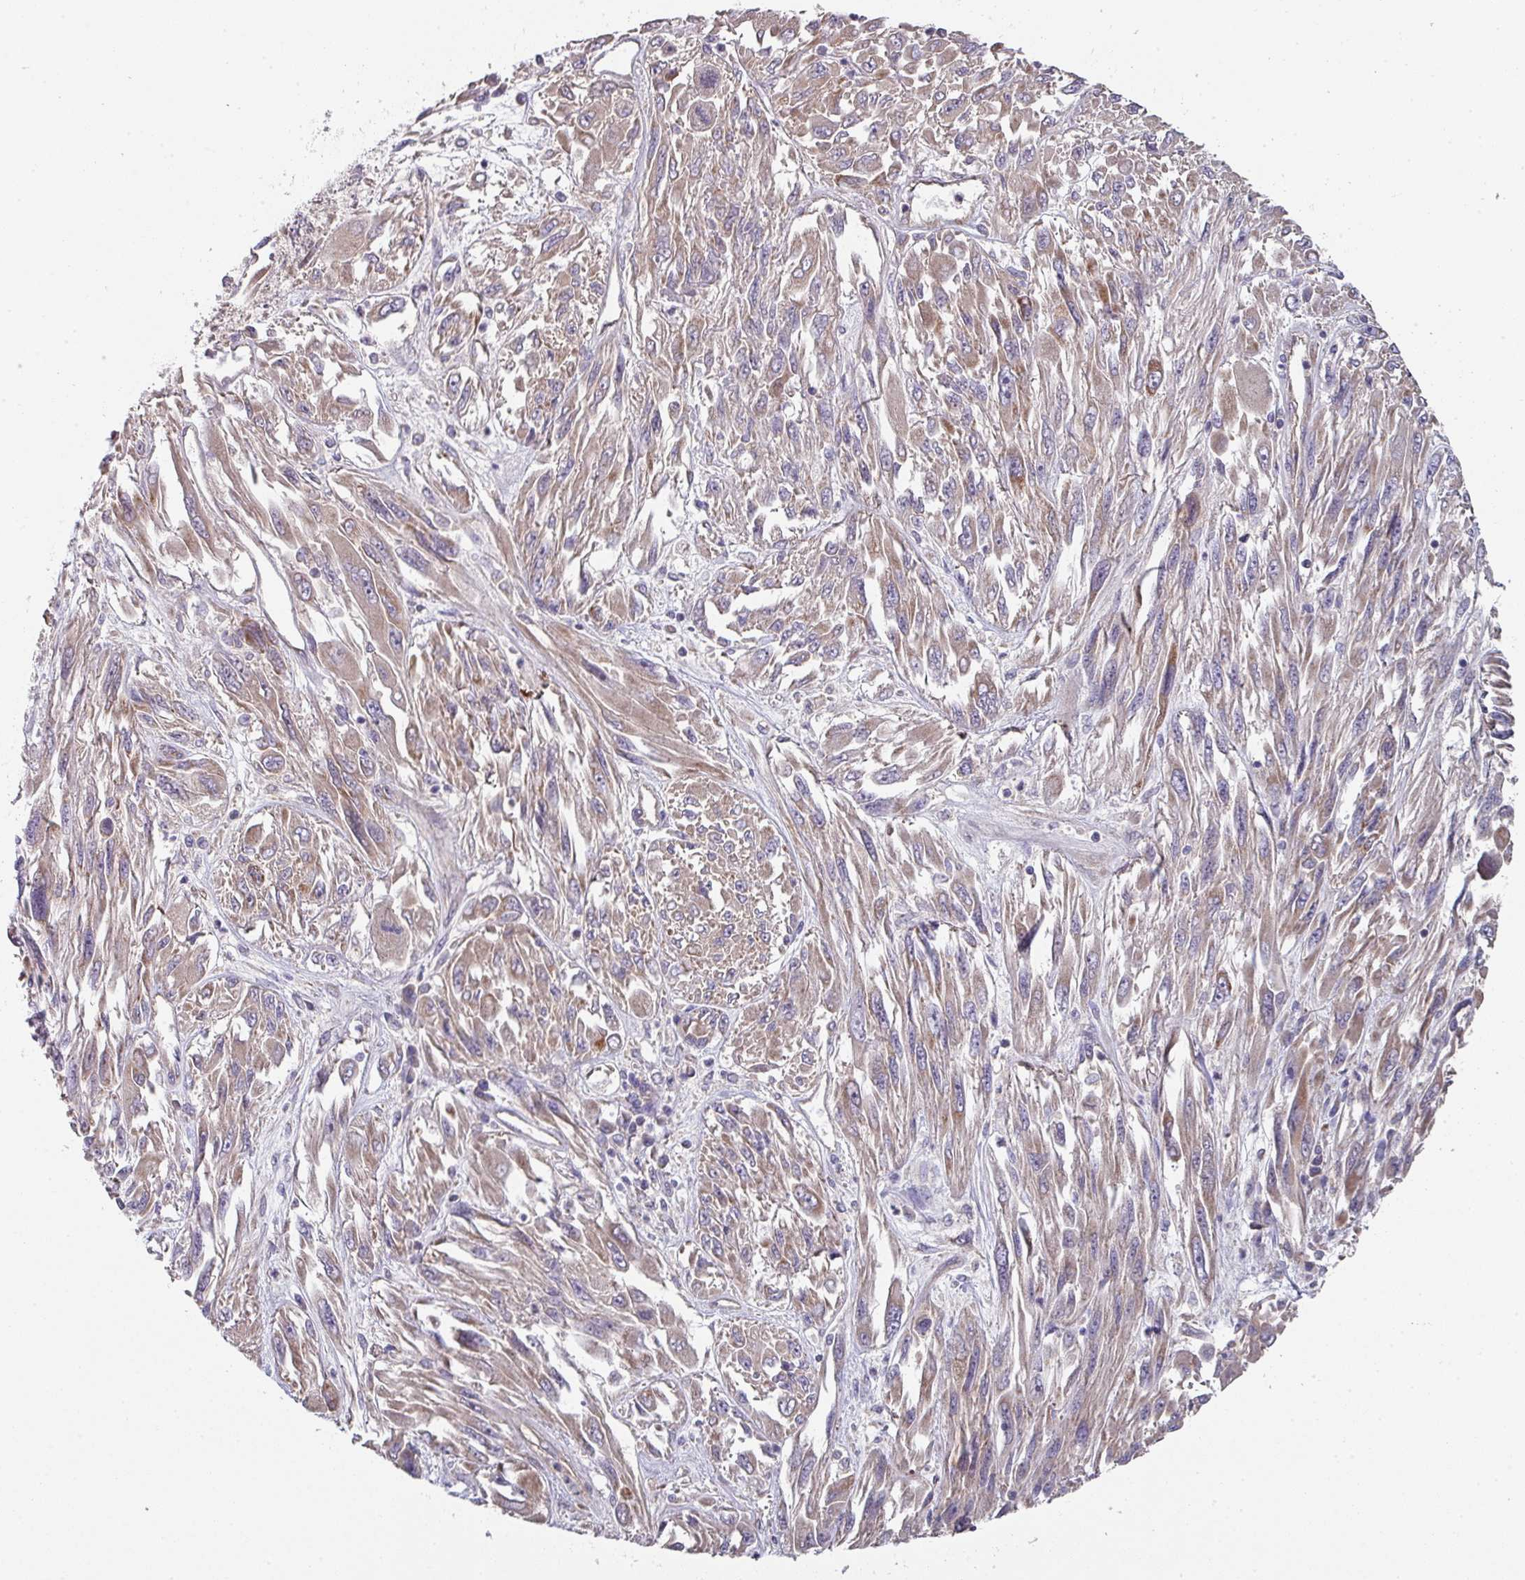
{"staining": {"intensity": "weak", "quantity": ">75%", "location": "cytoplasmic/membranous"}, "tissue": "melanoma", "cell_type": "Tumor cells", "image_type": "cancer", "snomed": [{"axis": "morphology", "description": "Malignant melanoma, NOS"}, {"axis": "topography", "description": "Skin"}], "caption": "The immunohistochemical stain labels weak cytoplasmic/membranous expression in tumor cells of malignant melanoma tissue.", "gene": "DCAF12L2", "patient": {"sex": "female", "age": 91}}